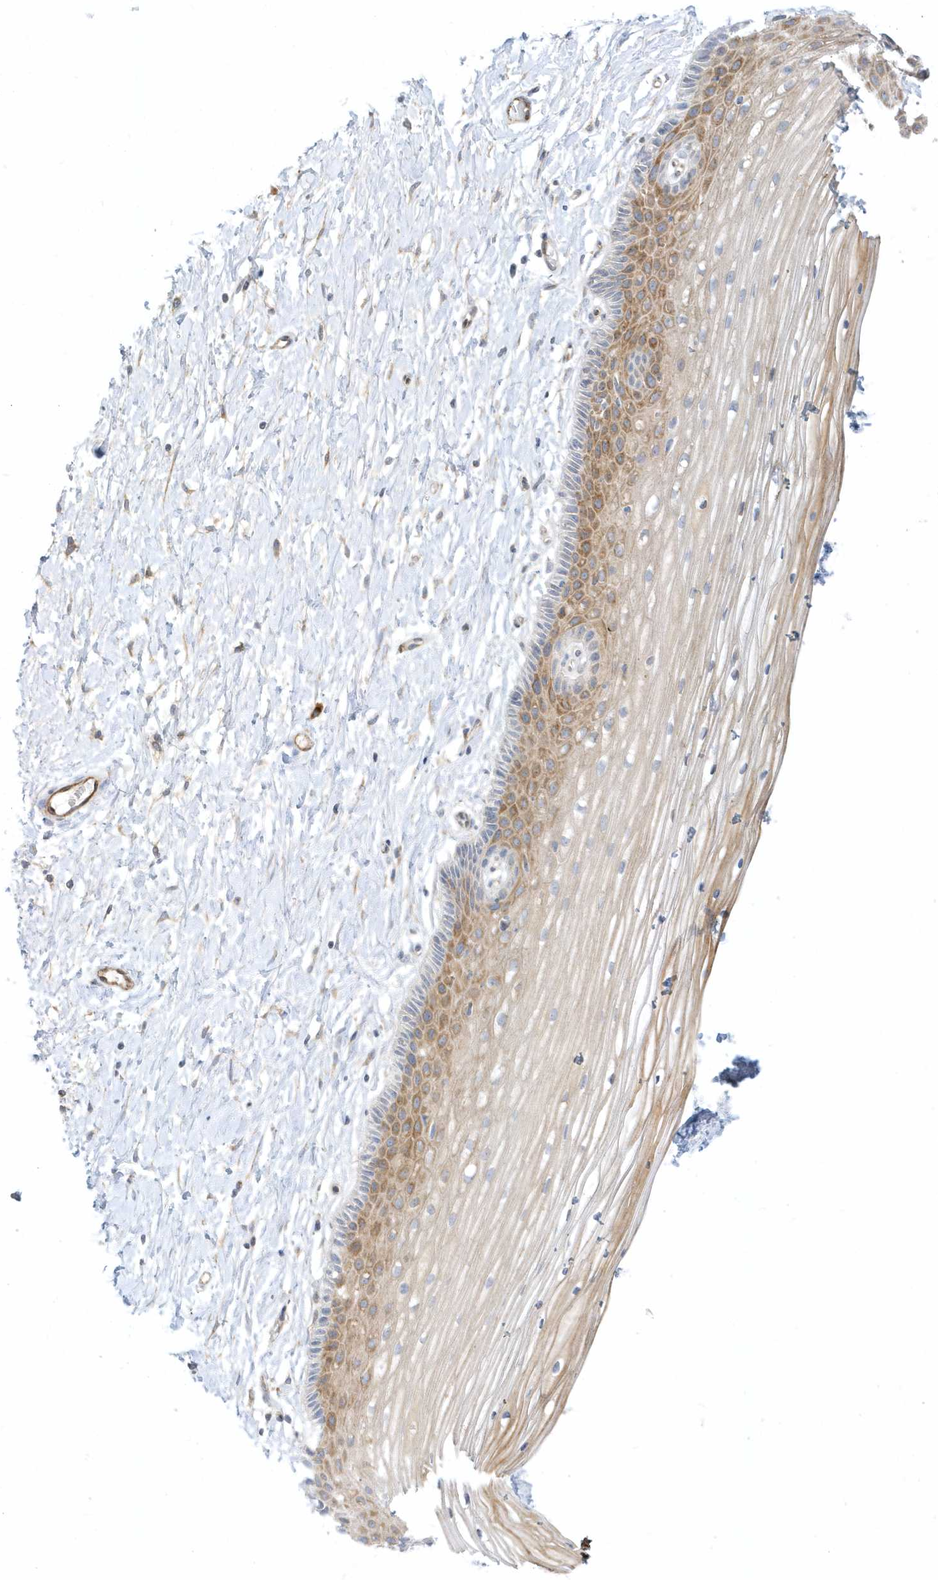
{"staining": {"intensity": "moderate", "quantity": "25%-75%", "location": "cytoplasmic/membranous"}, "tissue": "vagina", "cell_type": "Squamous epithelial cells", "image_type": "normal", "snomed": [{"axis": "morphology", "description": "Normal tissue, NOS"}, {"axis": "topography", "description": "Vagina"}, {"axis": "topography", "description": "Cervix"}], "caption": "Protein expression analysis of normal vagina displays moderate cytoplasmic/membranous expression in approximately 25%-75% of squamous epithelial cells. (Brightfield microscopy of DAB IHC at high magnification).", "gene": "THADA", "patient": {"sex": "female", "age": 40}}